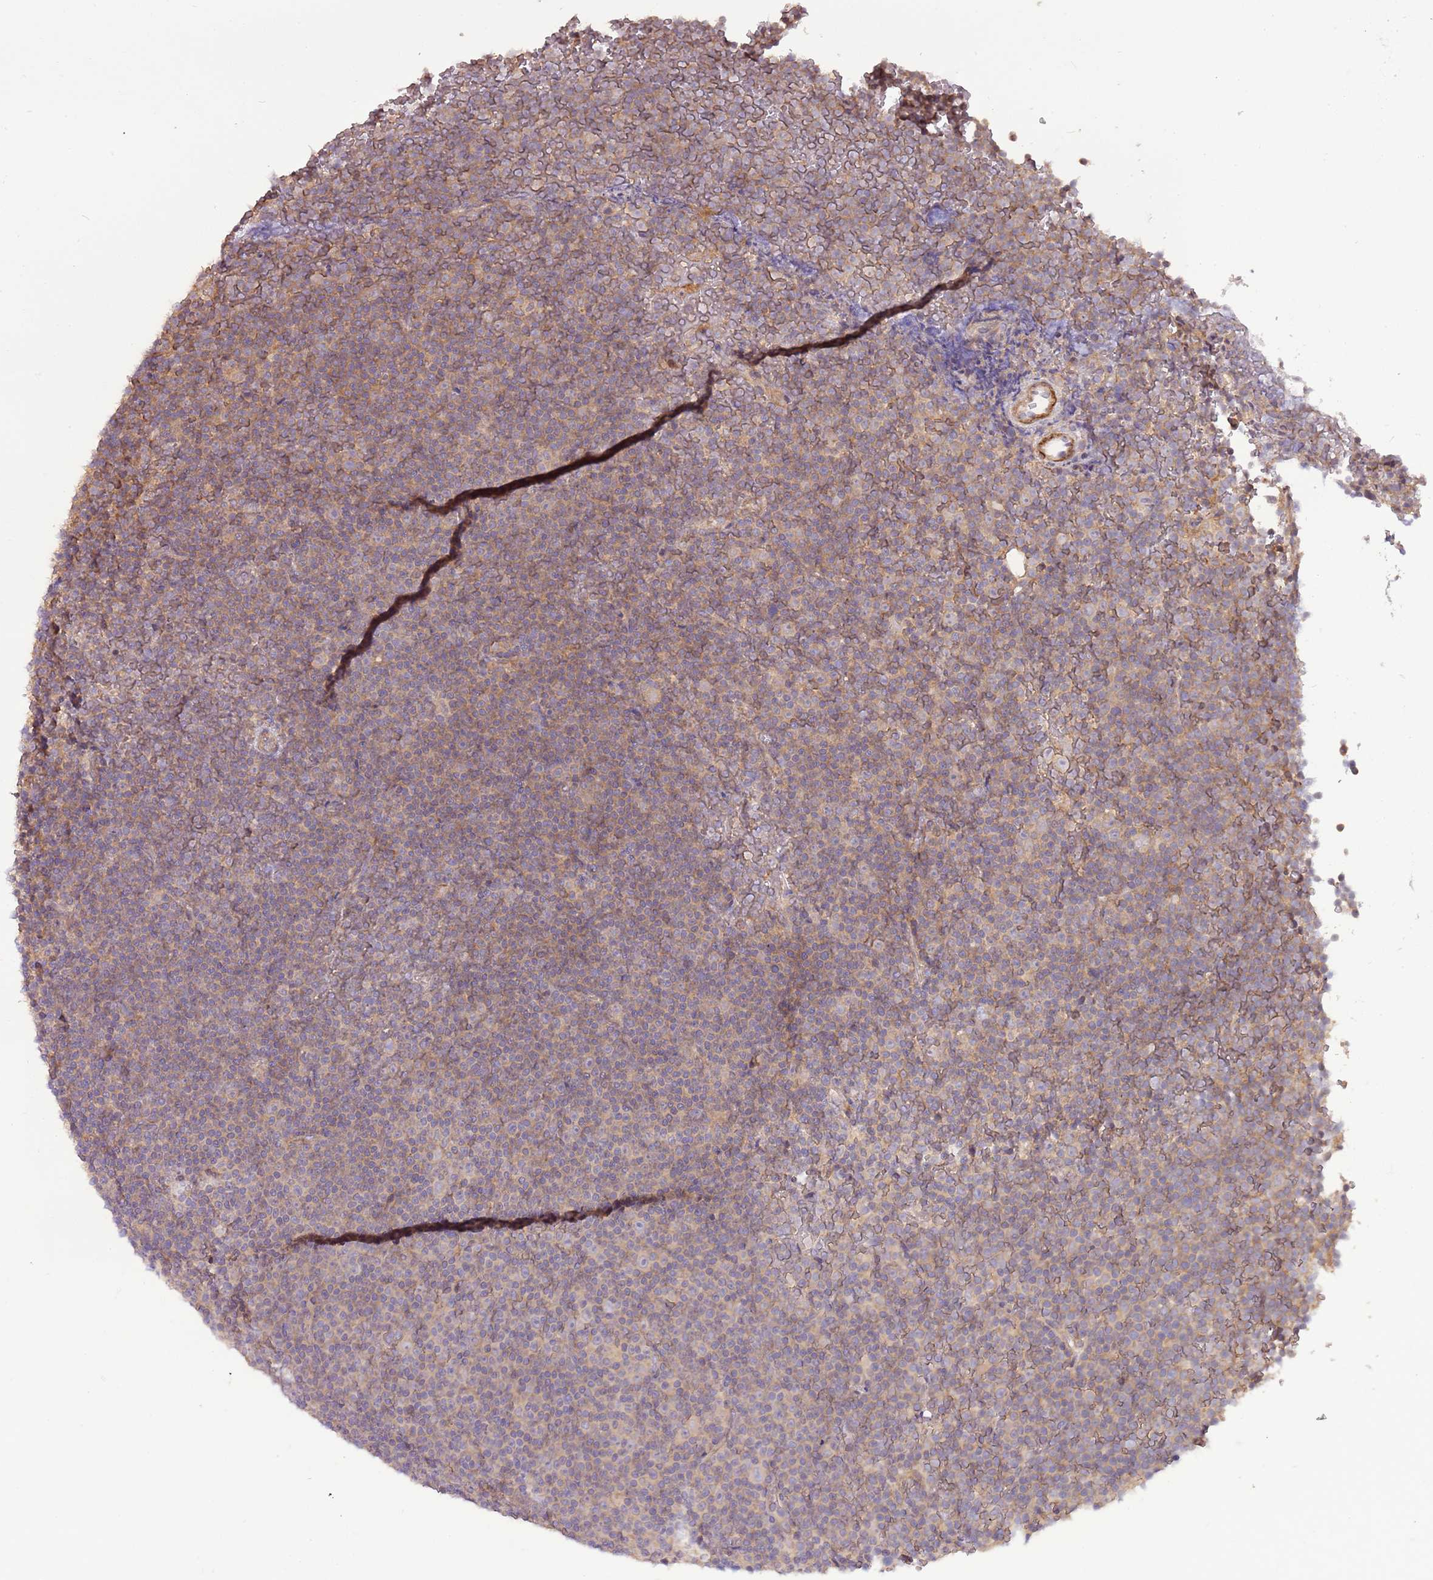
{"staining": {"intensity": "weak", "quantity": "25%-75%", "location": "cytoplasmic/membranous"}, "tissue": "lymphoma", "cell_type": "Tumor cells", "image_type": "cancer", "snomed": [{"axis": "morphology", "description": "Malignant lymphoma, non-Hodgkin's type, Low grade"}, {"axis": "topography", "description": "Lymph node"}], "caption": "IHC of lymphoma exhibits low levels of weak cytoplasmic/membranous staining in approximately 25%-75% of tumor cells.", "gene": "RNF128", "patient": {"sex": "female", "age": 67}}